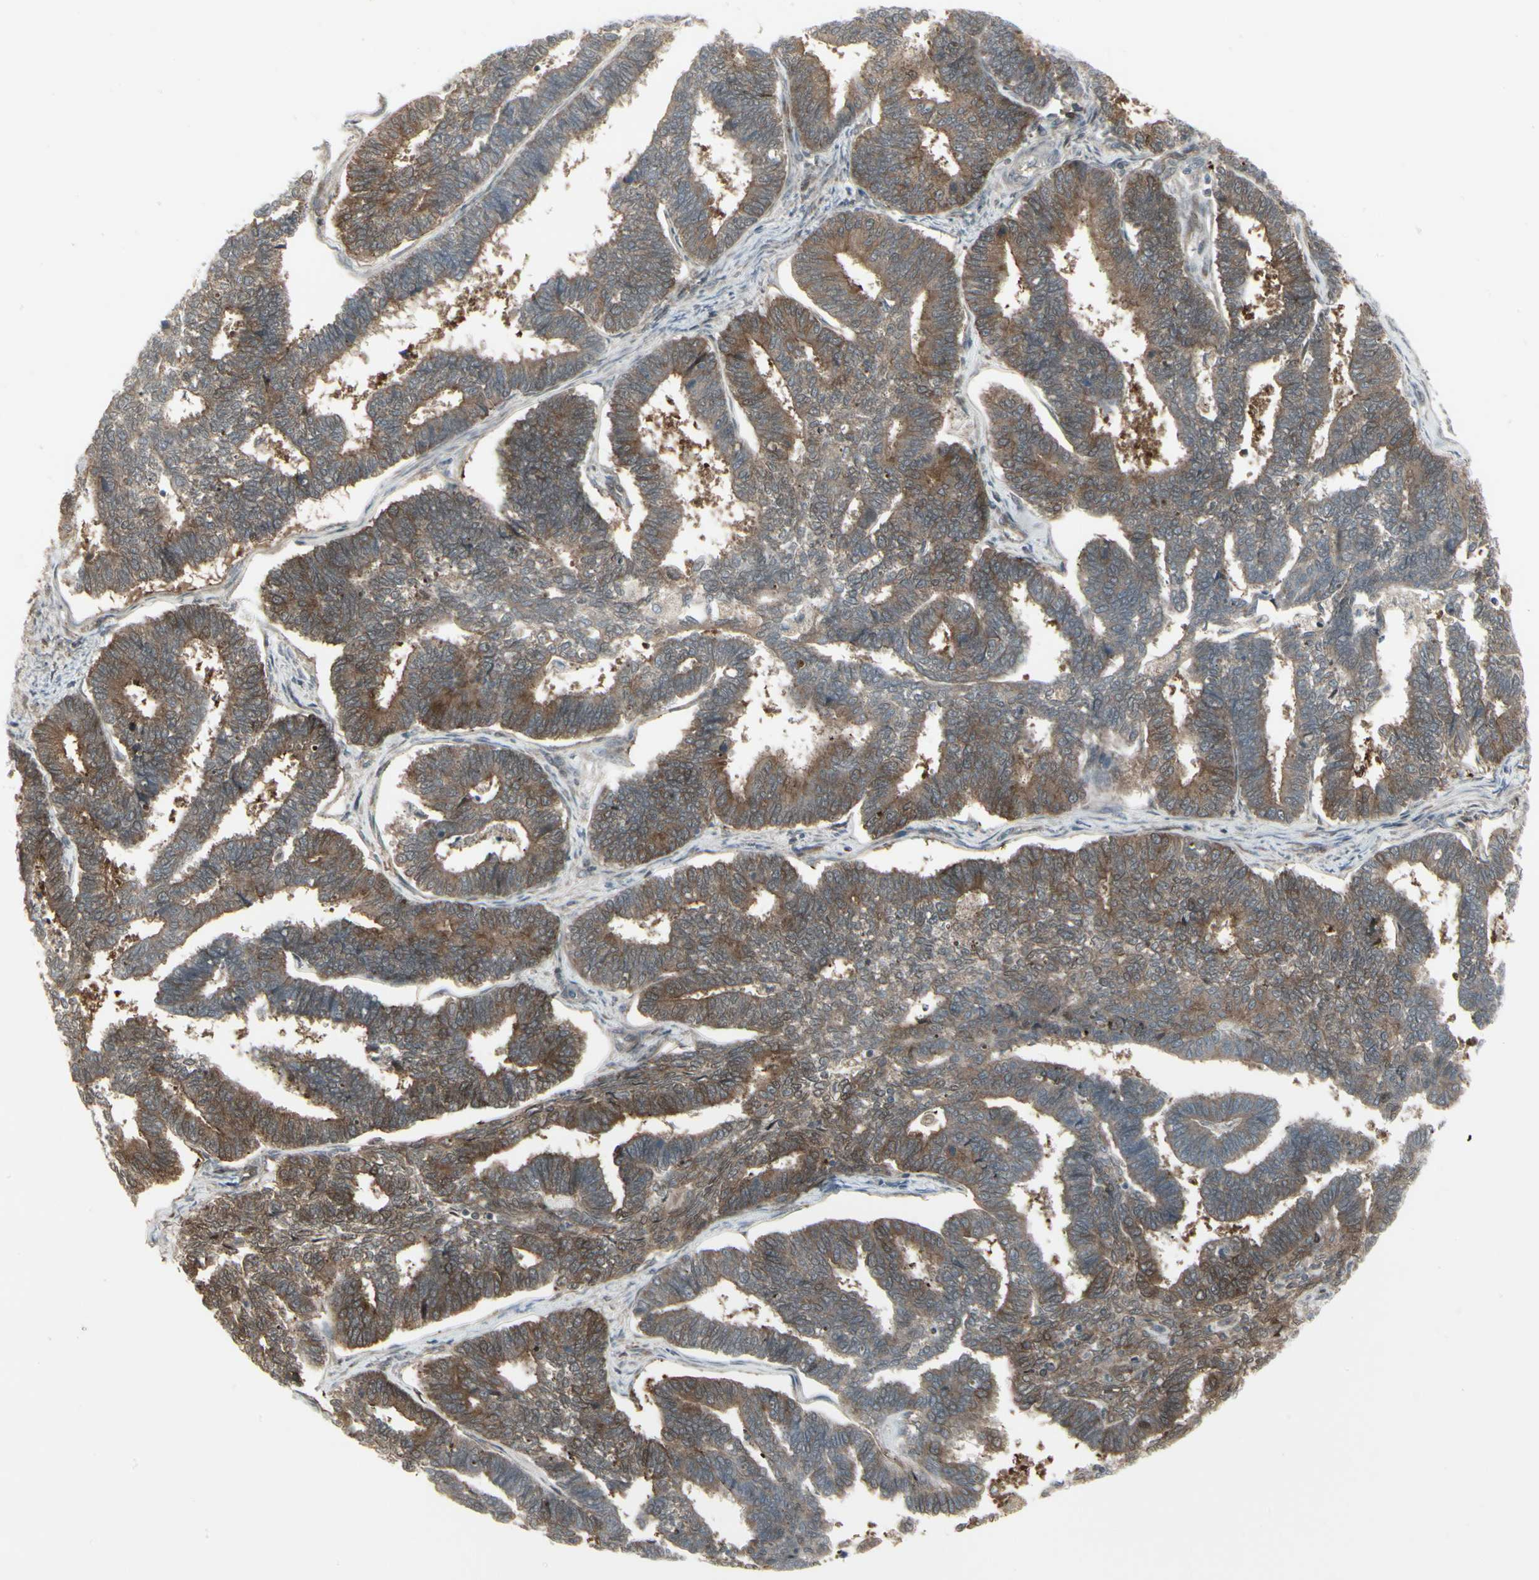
{"staining": {"intensity": "moderate", "quantity": ">75%", "location": "cytoplasmic/membranous"}, "tissue": "endometrial cancer", "cell_type": "Tumor cells", "image_type": "cancer", "snomed": [{"axis": "morphology", "description": "Adenocarcinoma, NOS"}, {"axis": "topography", "description": "Endometrium"}], "caption": "About >75% of tumor cells in human endometrial cancer (adenocarcinoma) display moderate cytoplasmic/membranous protein staining as visualized by brown immunohistochemical staining.", "gene": "IGFBP6", "patient": {"sex": "female", "age": 70}}